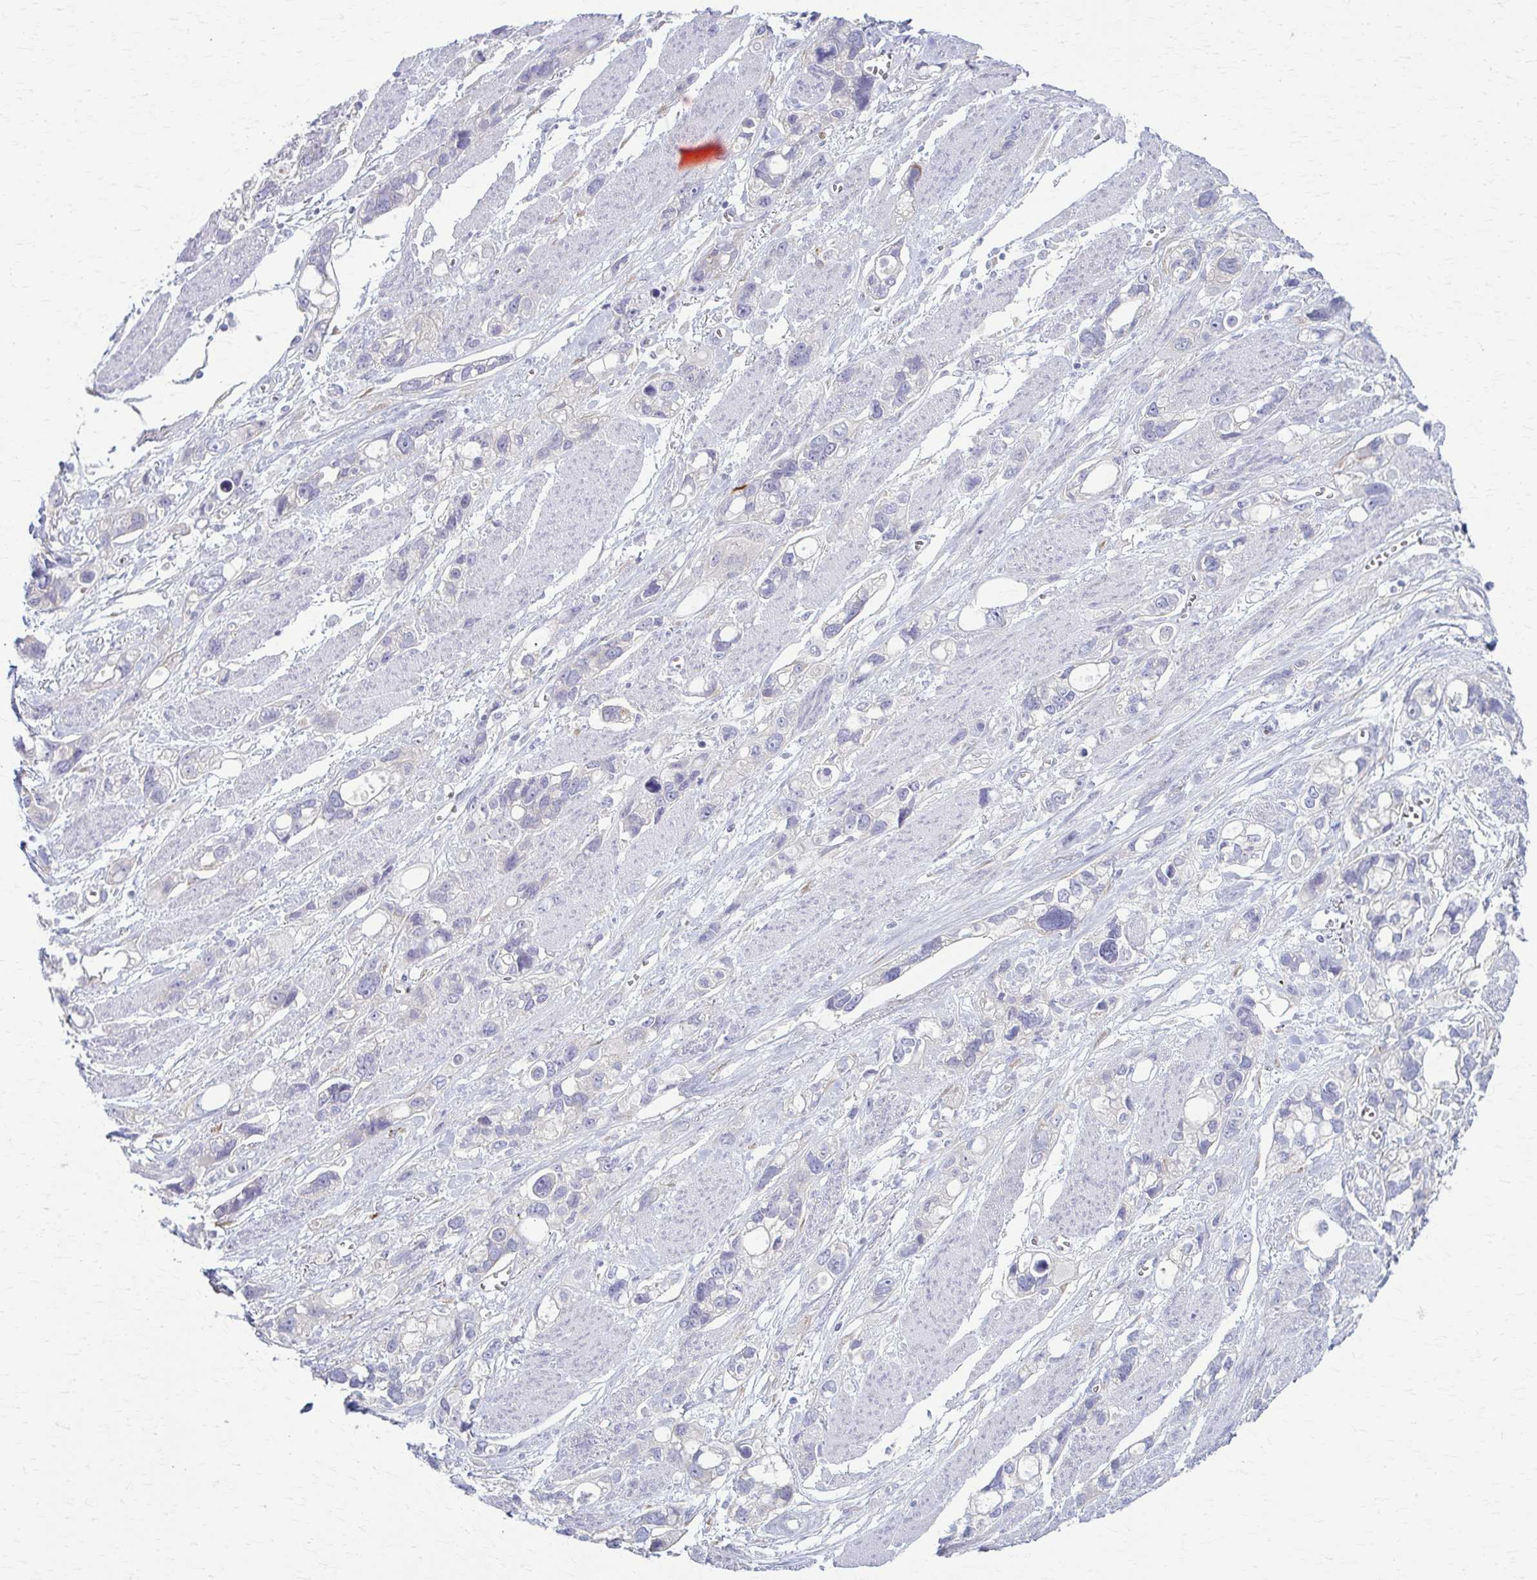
{"staining": {"intensity": "weak", "quantity": "<25%", "location": "cytoplasmic/membranous"}, "tissue": "stomach cancer", "cell_type": "Tumor cells", "image_type": "cancer", "snomed": [{"axis": "morphology", "description": "Adenocarcinoma, NOS"}, {"axis": "topography", "description": "Stomach, upper"}], "caption": "Stomach cancer (adenocarcinoma) was stained to show a protein in brown. There is no significant staining in tumor cells.", "gene": "PRKRA", "patient": {"sex": "female", "age": 81}}